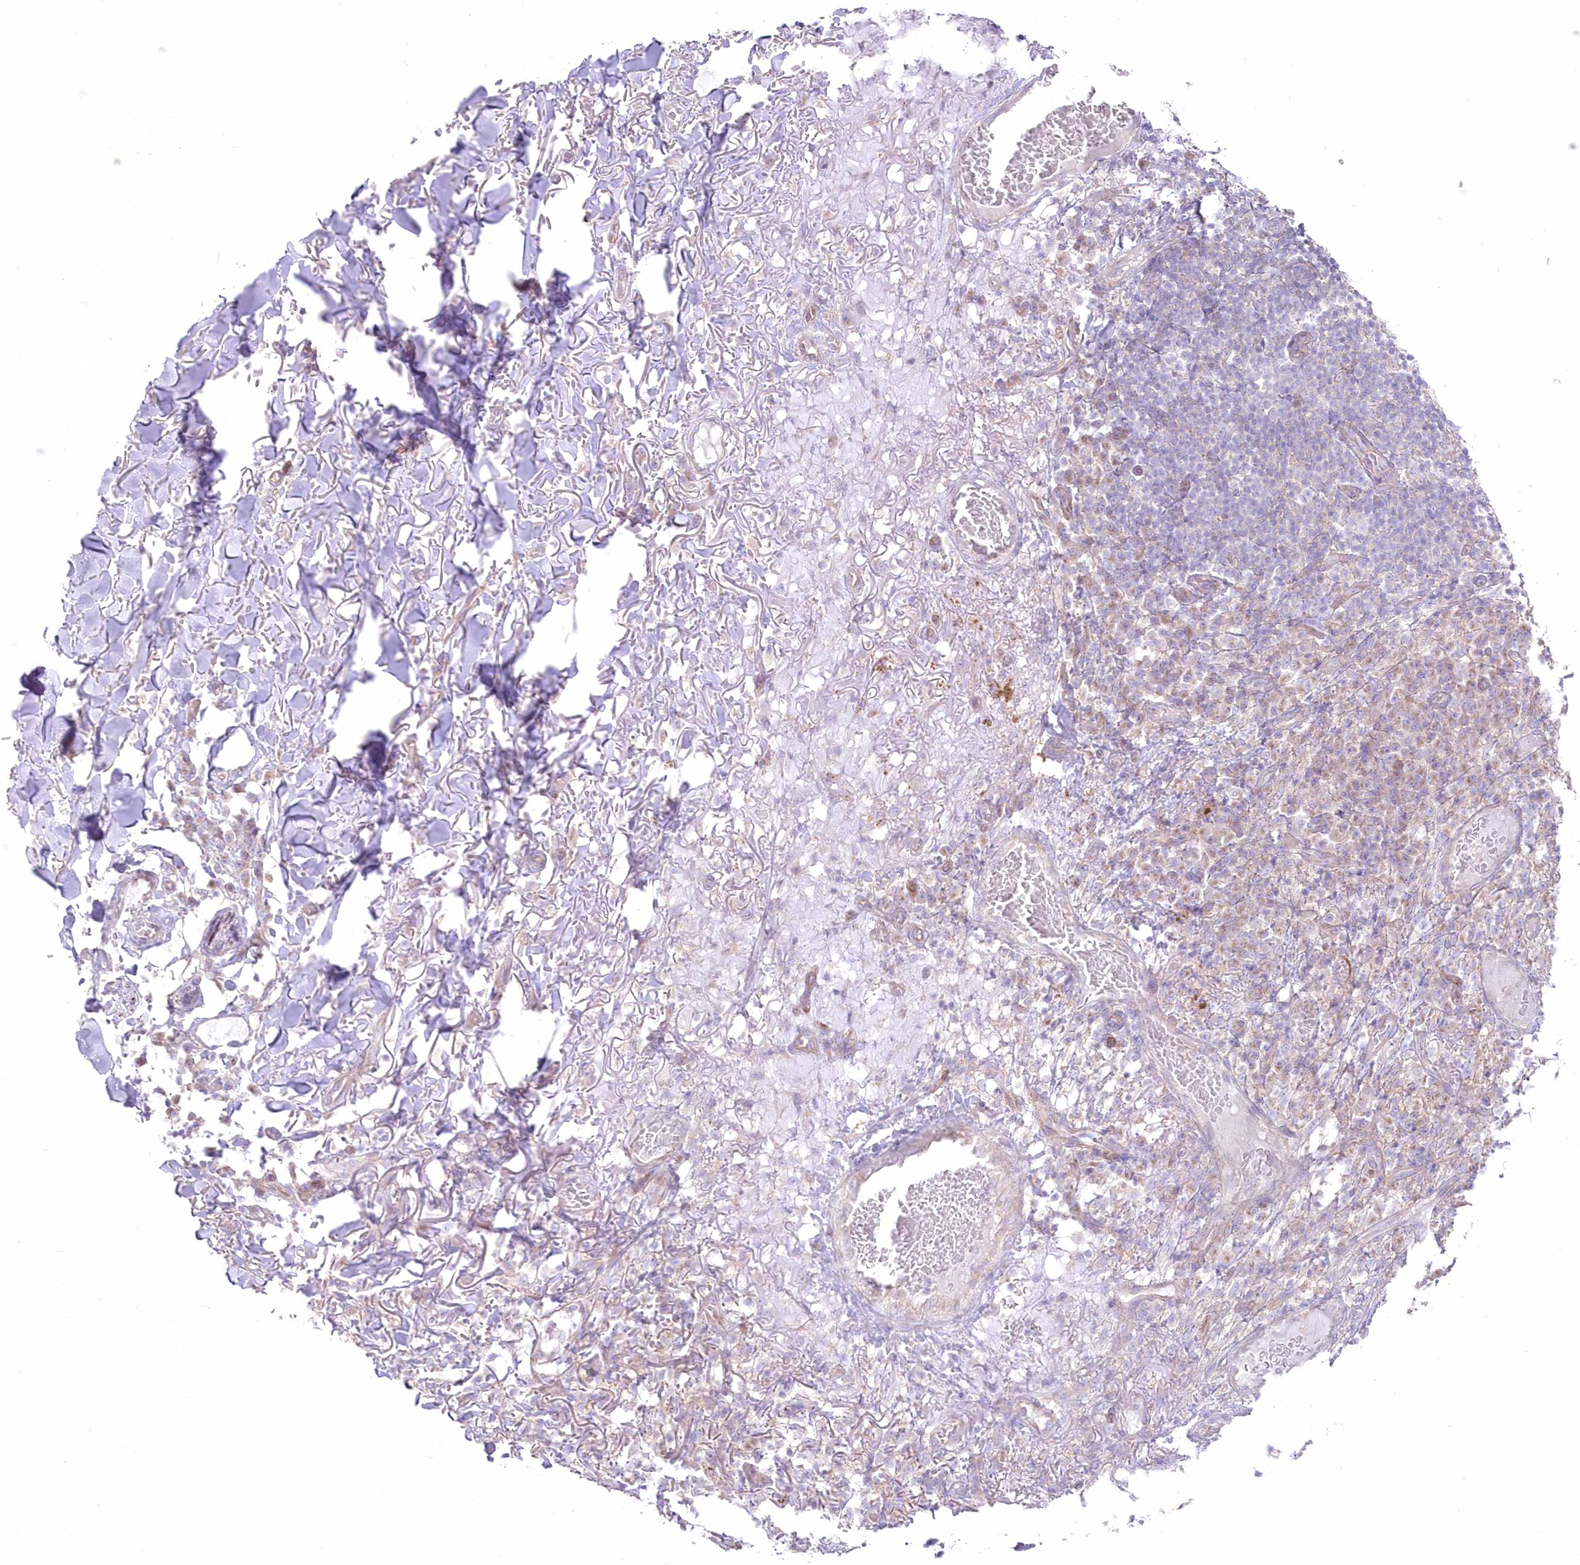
{"staining": {"intensity": "moderate", "quantity": "25%-75%", "location": "cytoplasmic/membranous"}, "tissue": "skin cancer", "cell_type": "Tumor cells", "image_type": "cancer", "snomed": [{"axis": "morphology", "description": "Basal cell carcinoma"}, {"axis": "topography", "description": "Skin"}], "caption": "Protein staining of skin cancer tissue demonstrates moderate cytoplasmic/membranous staining in about 25%-75% of tumor cells. (IHC, brightfield microscopy, high magnification).", "gene": "ZNF843", "patient": {"sex": "male", "age": 85}}